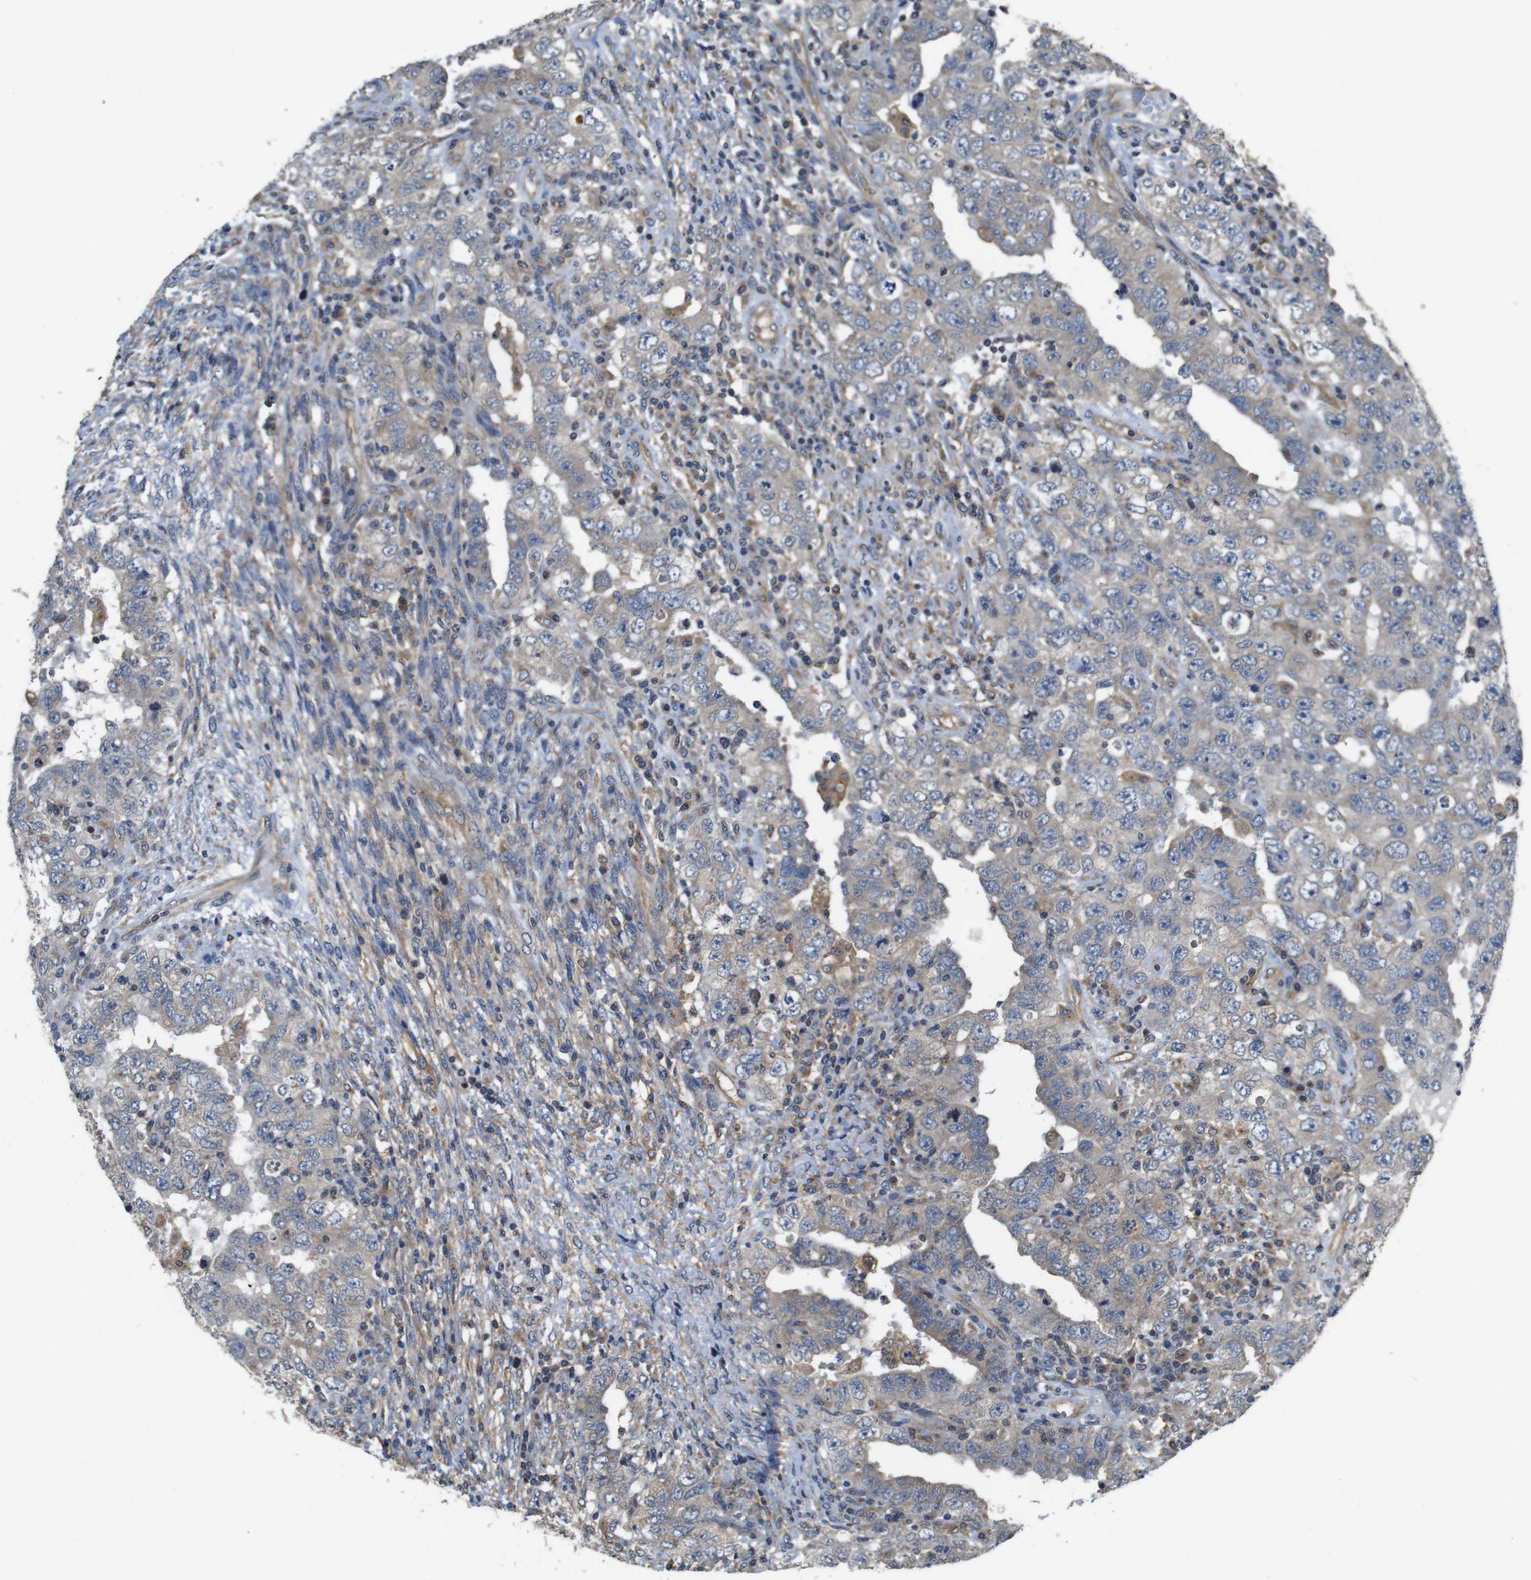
{"staining": {"intensity": "weak", "quantity": "<25%", "location": "cytoplasmic/membranous"}, "tissue": "testis cancer", "cell_type": "Tumor cells", "image_type": "cancer", "snomed": [{"axis": "morphology", "description": "Carcinoma, Embryonal, NOS"}, {"axis": "topography", "description": "Testis"}], "caption": "IHC micrograph of human testis cancer (embryonal carcinoma) stained for a protein (brown), which reveals no staining in tumor cells.", "gene": "DCTN1", "patient": {"sex": "male", "age": 26}}